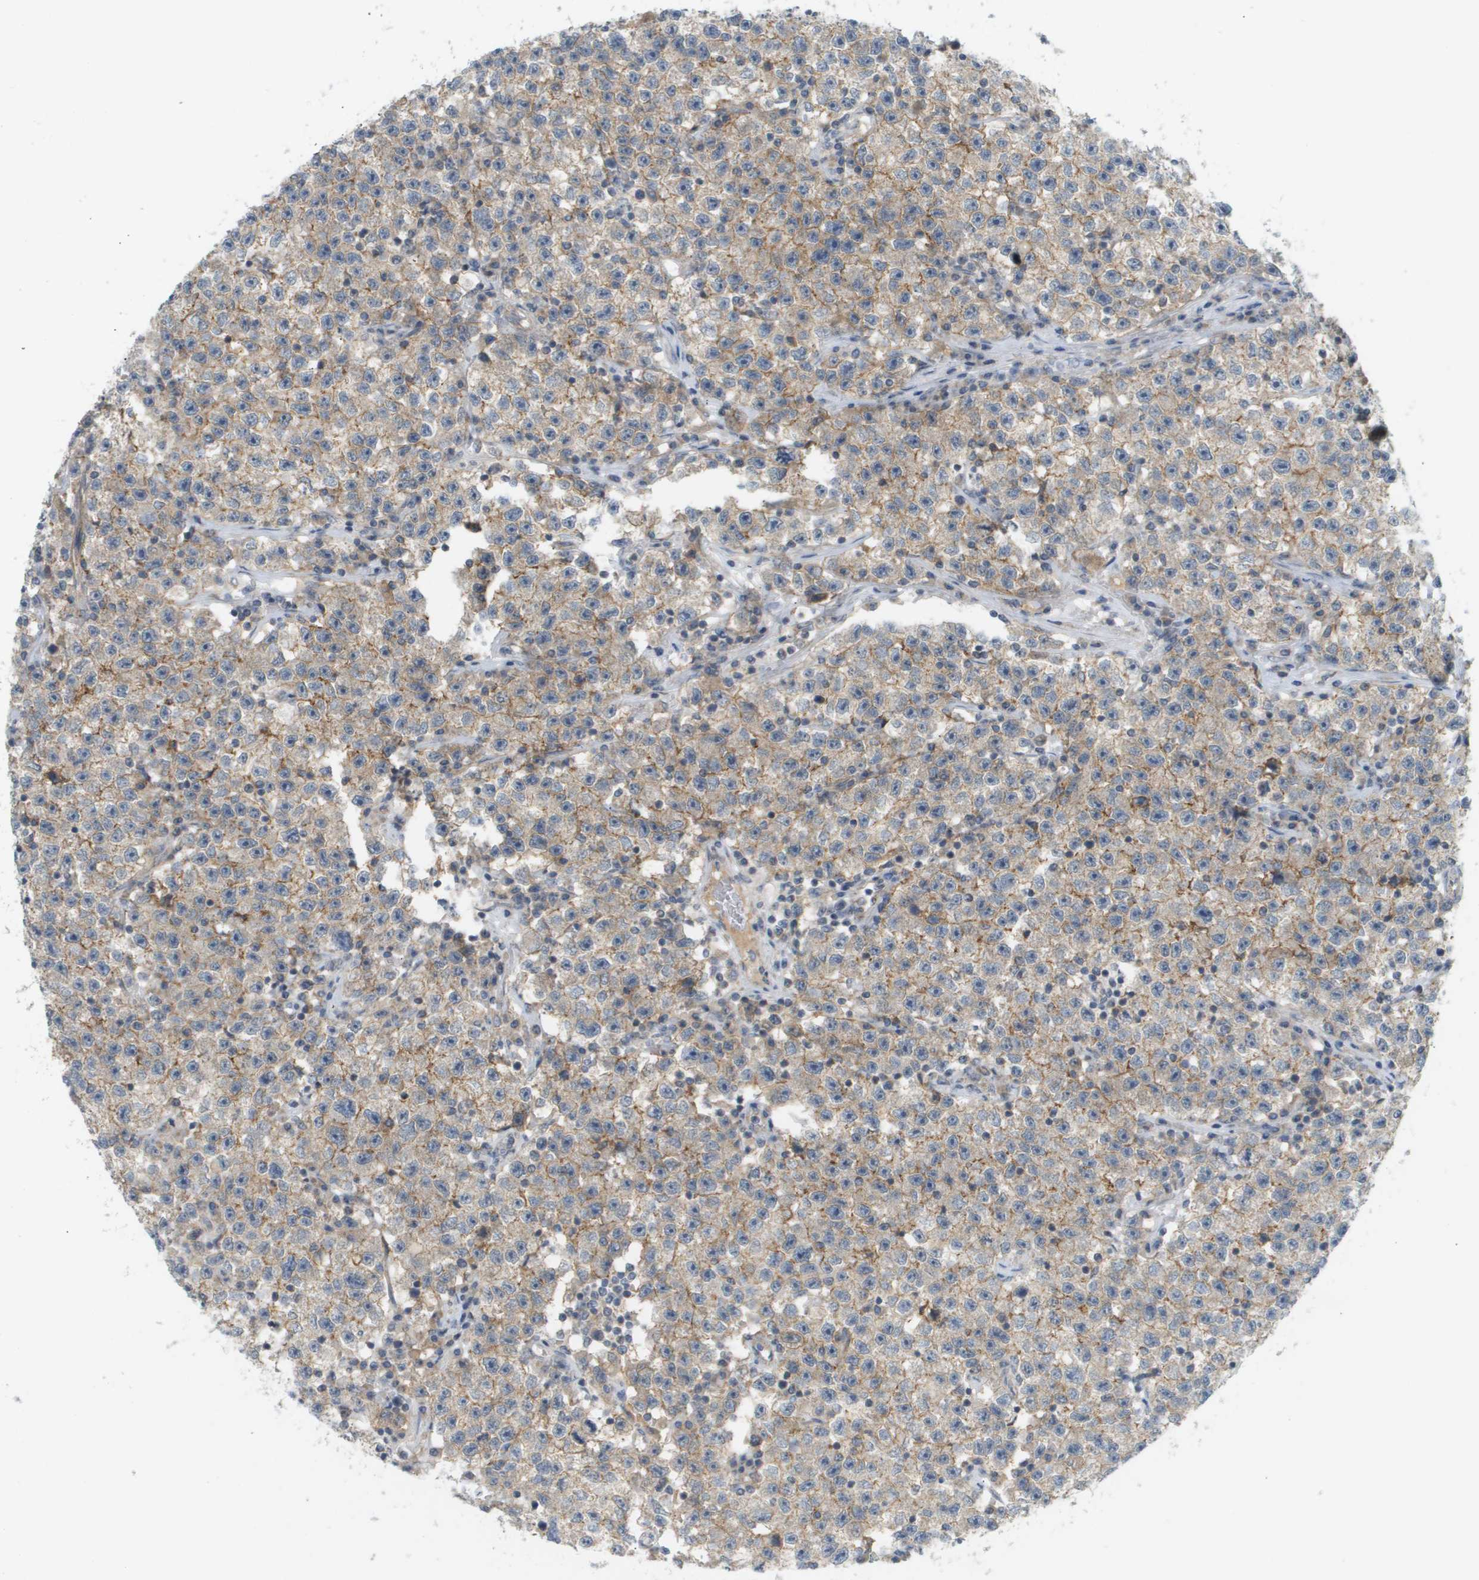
{"staining": {"intensity": "weak", "quantity": ">75%", "location": "cytoplasmic/membranous"}, "tissue": "testis cancer", "cell_type": "Tumor cells", "image_type": "cancer", "snomed": [{"axis": "morphology", "description": "Seminoma, NOS"}, {"axis": "topography", "description": "Testis"}], "caption": "Immunohistochemistry (IHC) (DAB) staining of human seminoma (testis) exhibits weak cytoplasmic/membranous protein expression in approximately >75% of tumor cells.", "gene": "PROC", "patient": {"sex": "male", "age": 22}}